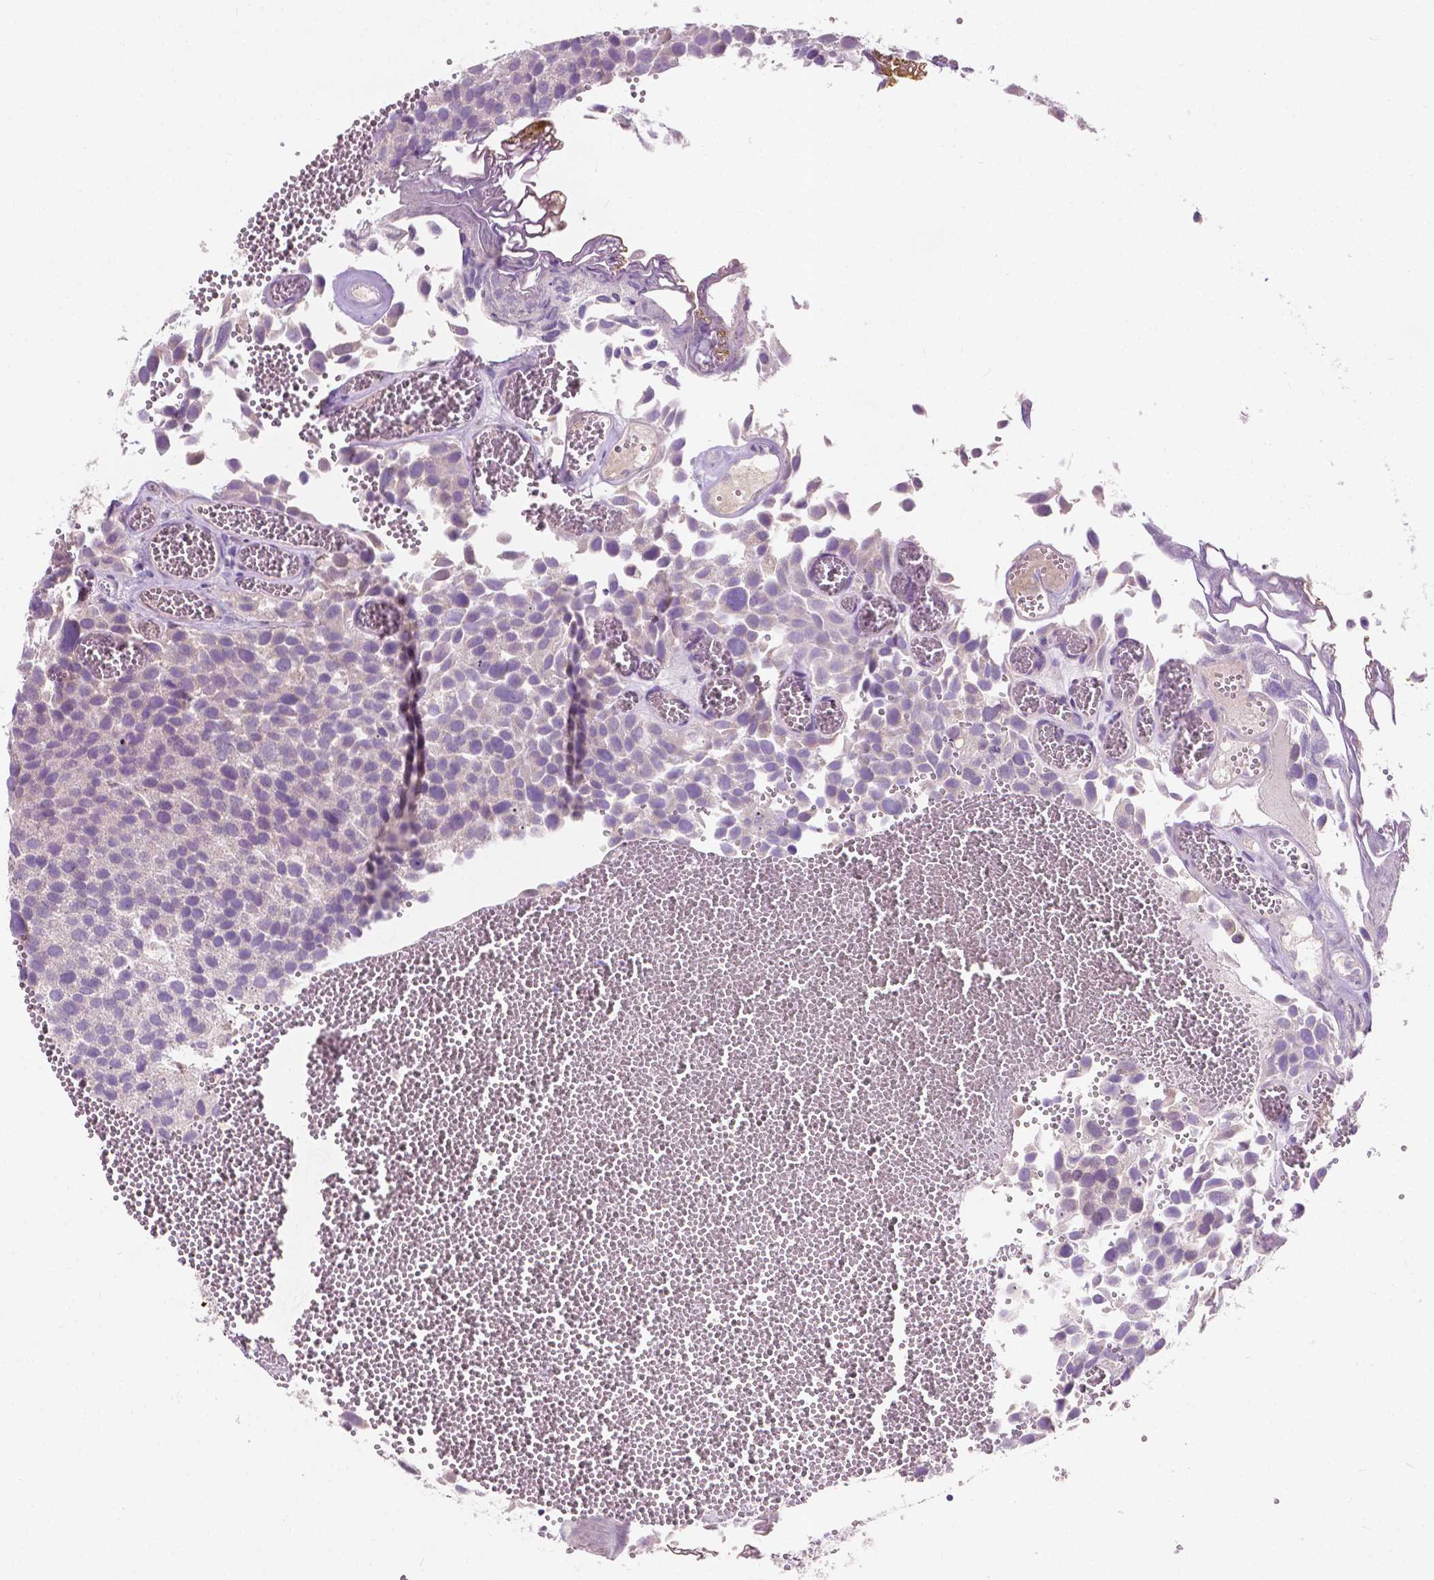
{"staining": {"intensity": "negative", "quantity": "none", "location": "none"}, "tissue": "urothelial cancer", "cell_type": "Tumor cells", "image_type": "cancer", "snomed": [{"axis": "morphology", "description": "Urothelial carcinoma, Low grade"}, {"axis": "topography", "description": "Urinary bladder"}], "caption": "The immunohistochemistry micrograph has no significant expression in tumor cells of urothelial carcinoma (low-grade) tissue.", "gene": "GPR37", "patient": {"sex": "female", "age": 69}}